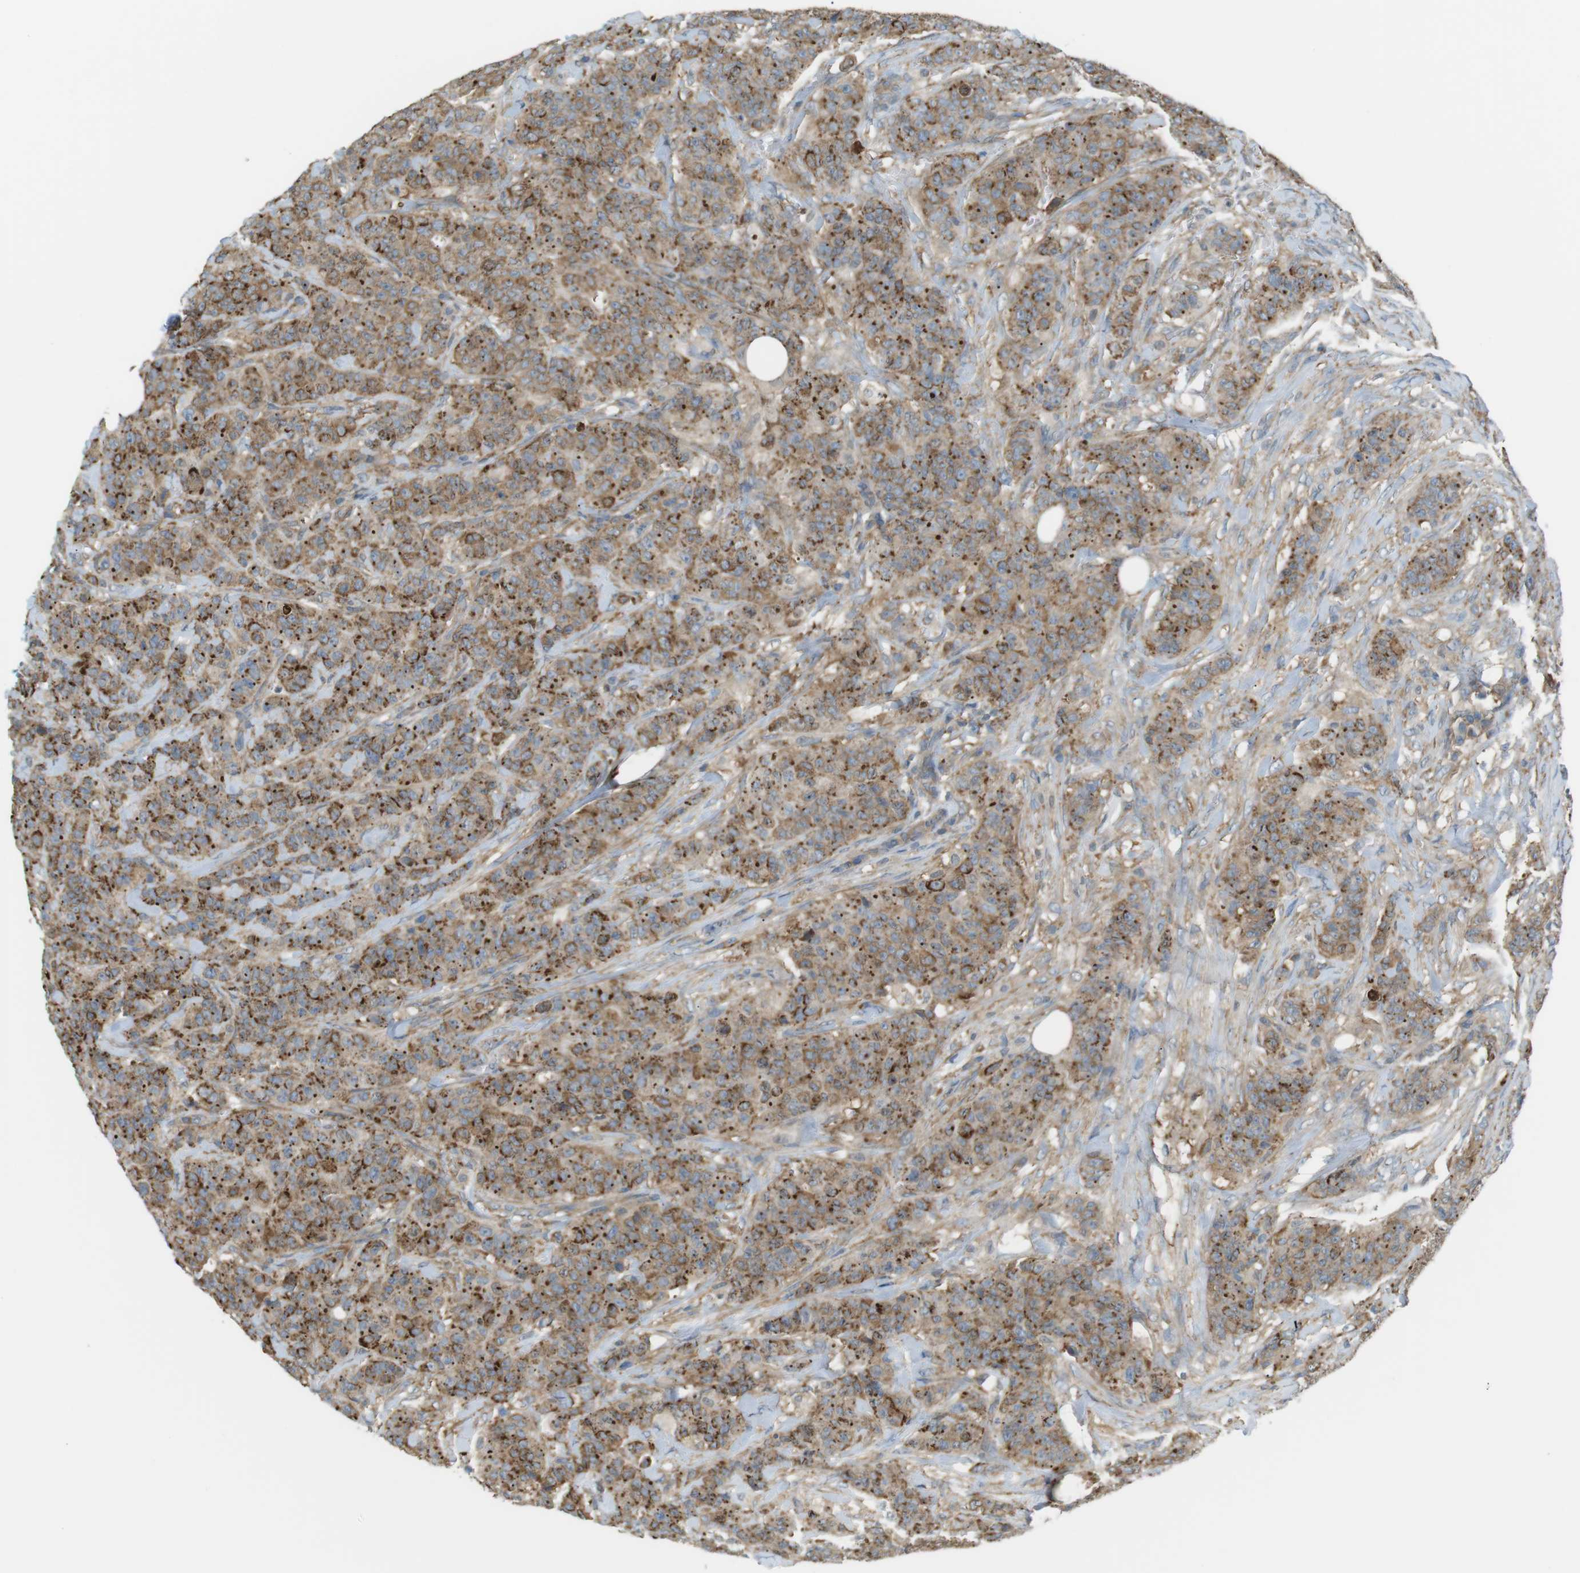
{"staining": {"intensity": "moderate", "quantity": ">75%", "location": "cytoplasmic/membranous"}, "tissue": "breast cancer", "cell_type": "Tumor cells", "image_type": "cancer", "snomed": [{"axis": "morphology", "description": "Normal tissue, NOS"}, {"axis": "morphology", "description": "Duct carcinoma"}, {"axis": "topography", "description": "Breast"}], "caption": "Human breast cancer stained with a protein marker demonstrates moderate staining in tumor cells.", "gene": "PEPD", "patient": {"sex": "female", "age": 40}}